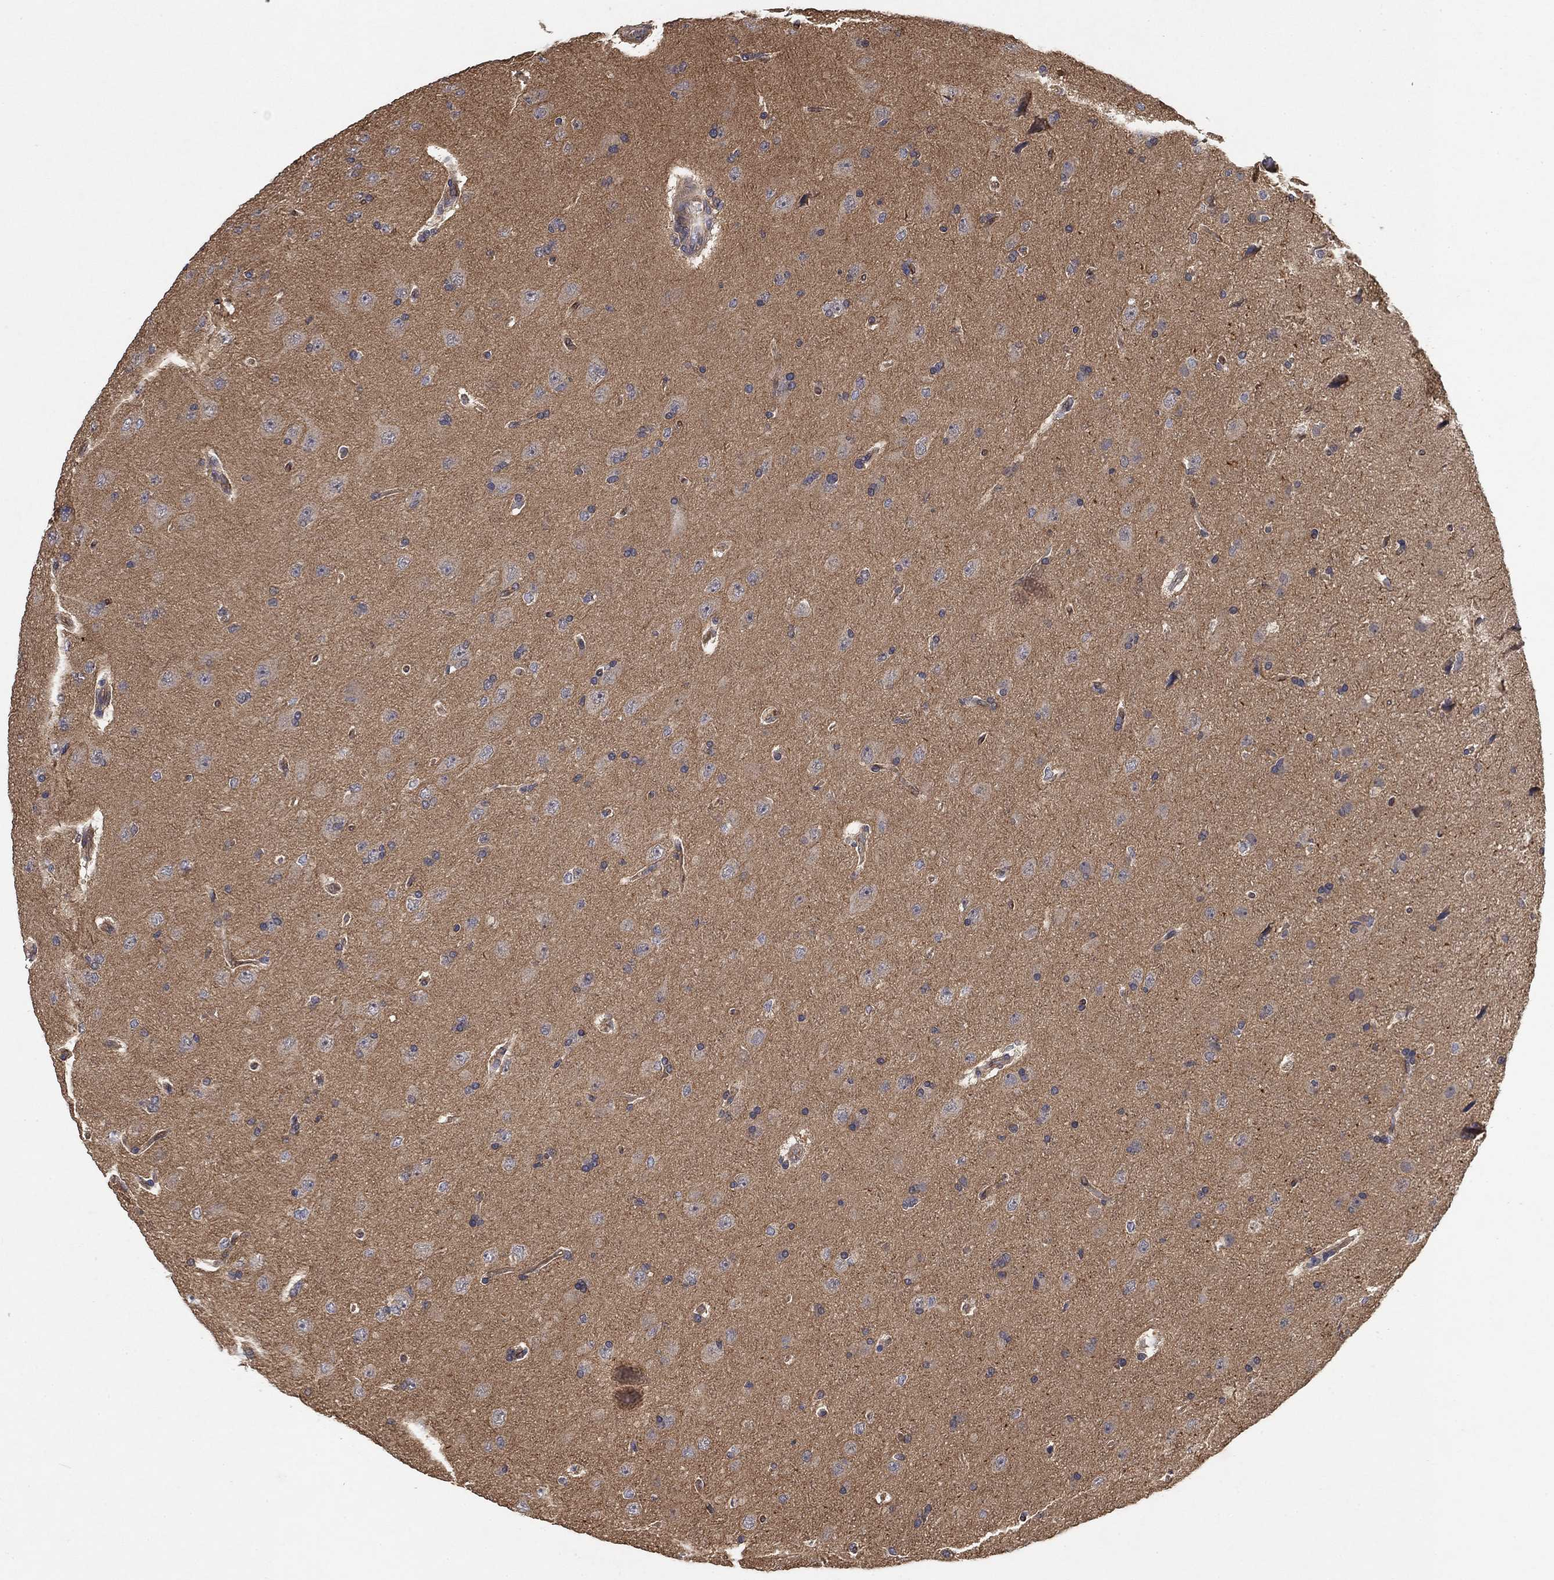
{"staining": {"intensity": "negative", "quantity": "none", "location": "none"}, "tissue": "glioma", "cell_type": "Tumor cells", "image_type": "cancer", "snomed": [{"axis": "morphology", "description": "Glioma, malignant, NOS"}, {"axis": "topography", "description": "Cerebral cortex"}], "caption": "Tumor cells are negative for protein expression in human malignant glioma.", "gene": "MCUR1", "patient": {"sex": "male", "age": 58}}